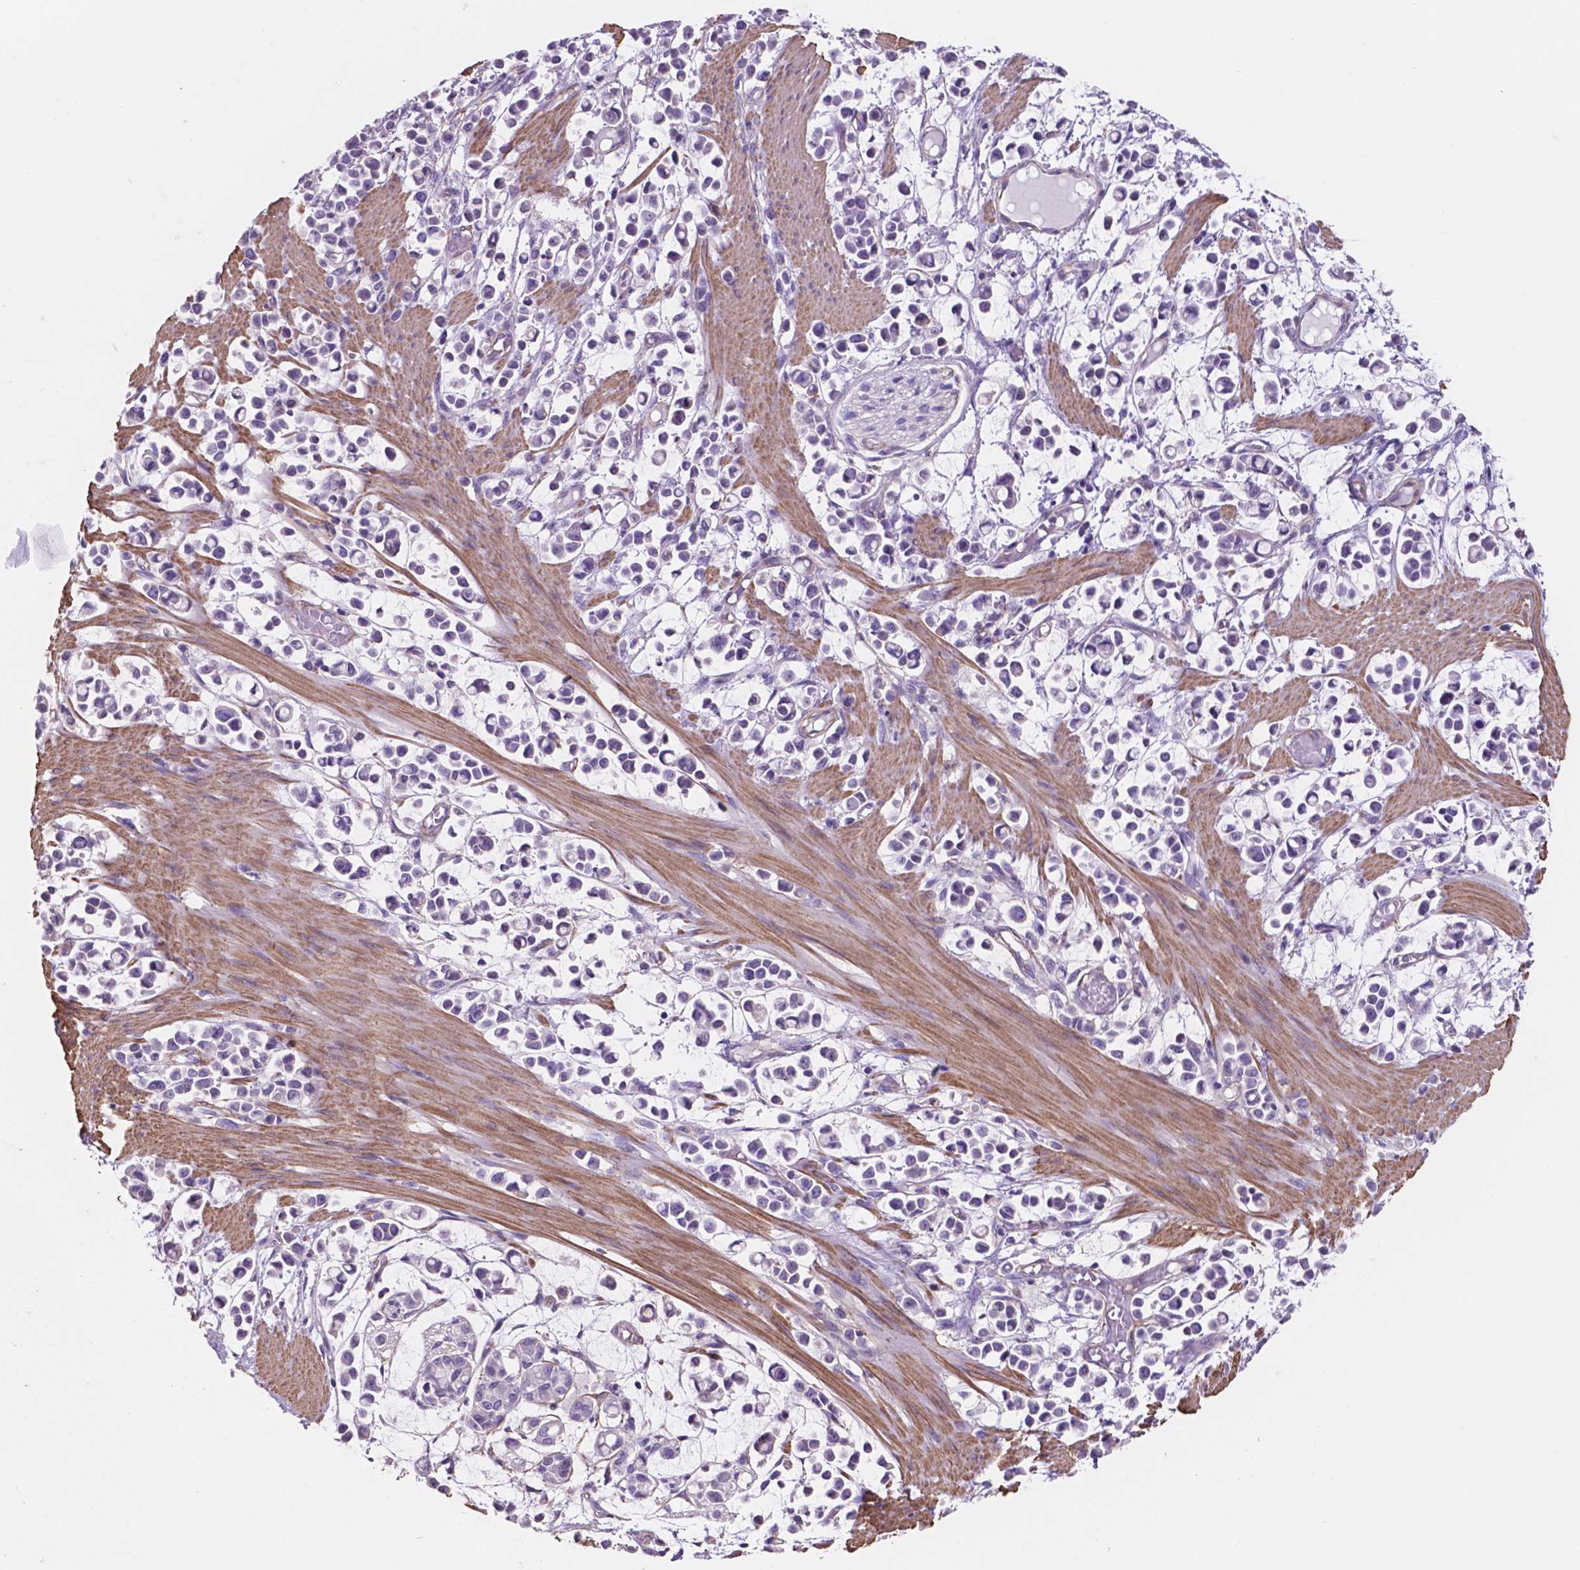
{"staining": {"intensity": "negative", "quantity": "none", "location": "none"}, "tissue": "stomach cancer", "cell_type": "Tumor cells", "image_type": "cancer", "snomed": [{"axis": "morphology", "description": "Adenocarcinoma, NOS"}, {"axis": "topography", "description": "Stomach"}], "caption": "A high-resolution image shows immunohistochemistry (IHC) staining of stomach cancer, which displays no significant positivity in tumor cells.", "gene": "TOR2A", "patient": {"sex": "male", "age": 82}}